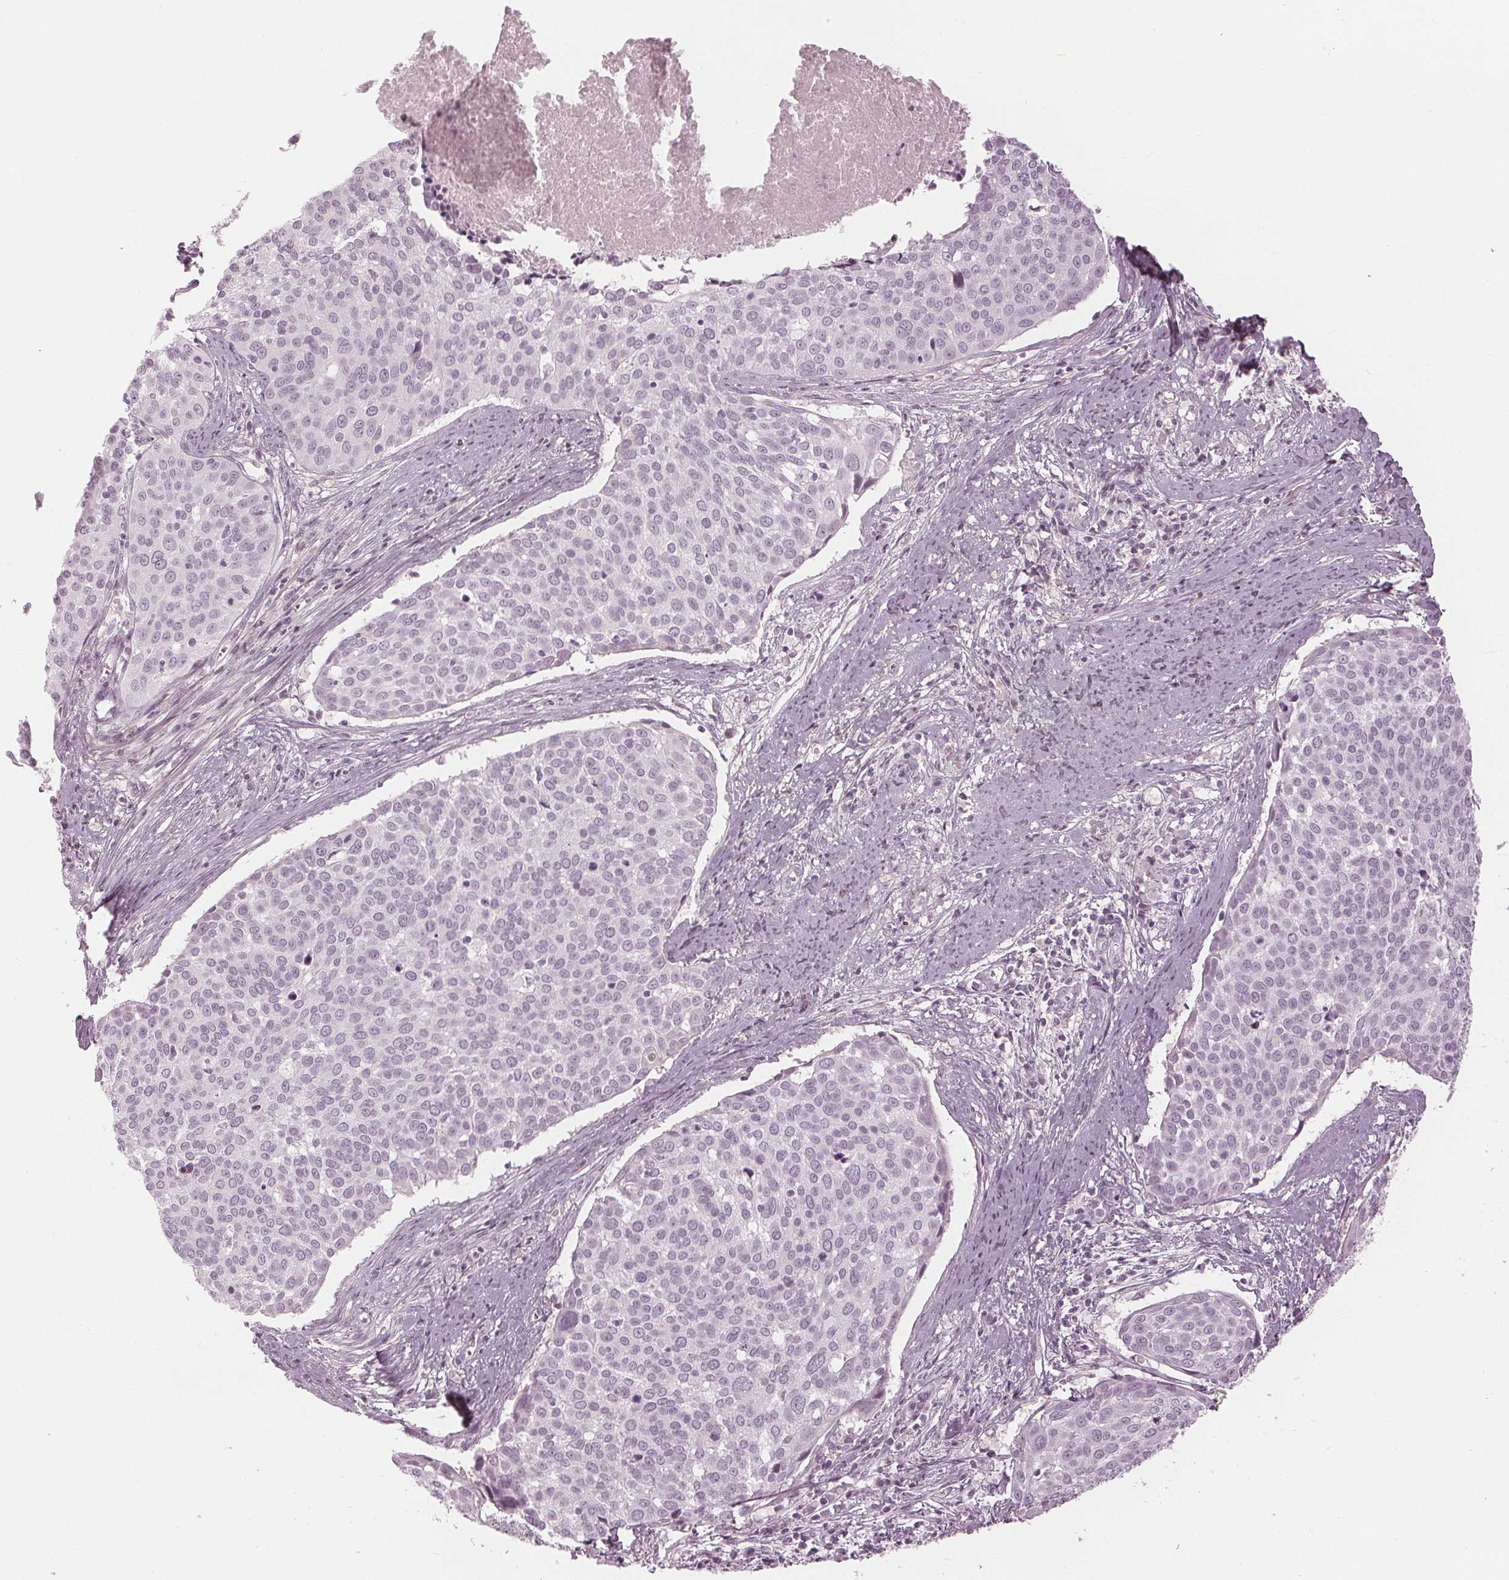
{"staining": {"intensity": "negative", "quantity": "none", "location": "none"}, "tissue": "cervical cancer", "cell_type": "Tumor cells", "image_type": "cancer", "snomed": [{"axis": "morphology", "description": "Squamous cell carcinoma, NOS"}, {"axis": "topography", "description": "Cervix"}], "caption": "Human cervical squamous cell carcinoma stained for a protein using immunohistochemistry exhibits no expression in tumor cells.", "gene": "PAEP", "patient": {"sex": "female", "age": 39}}